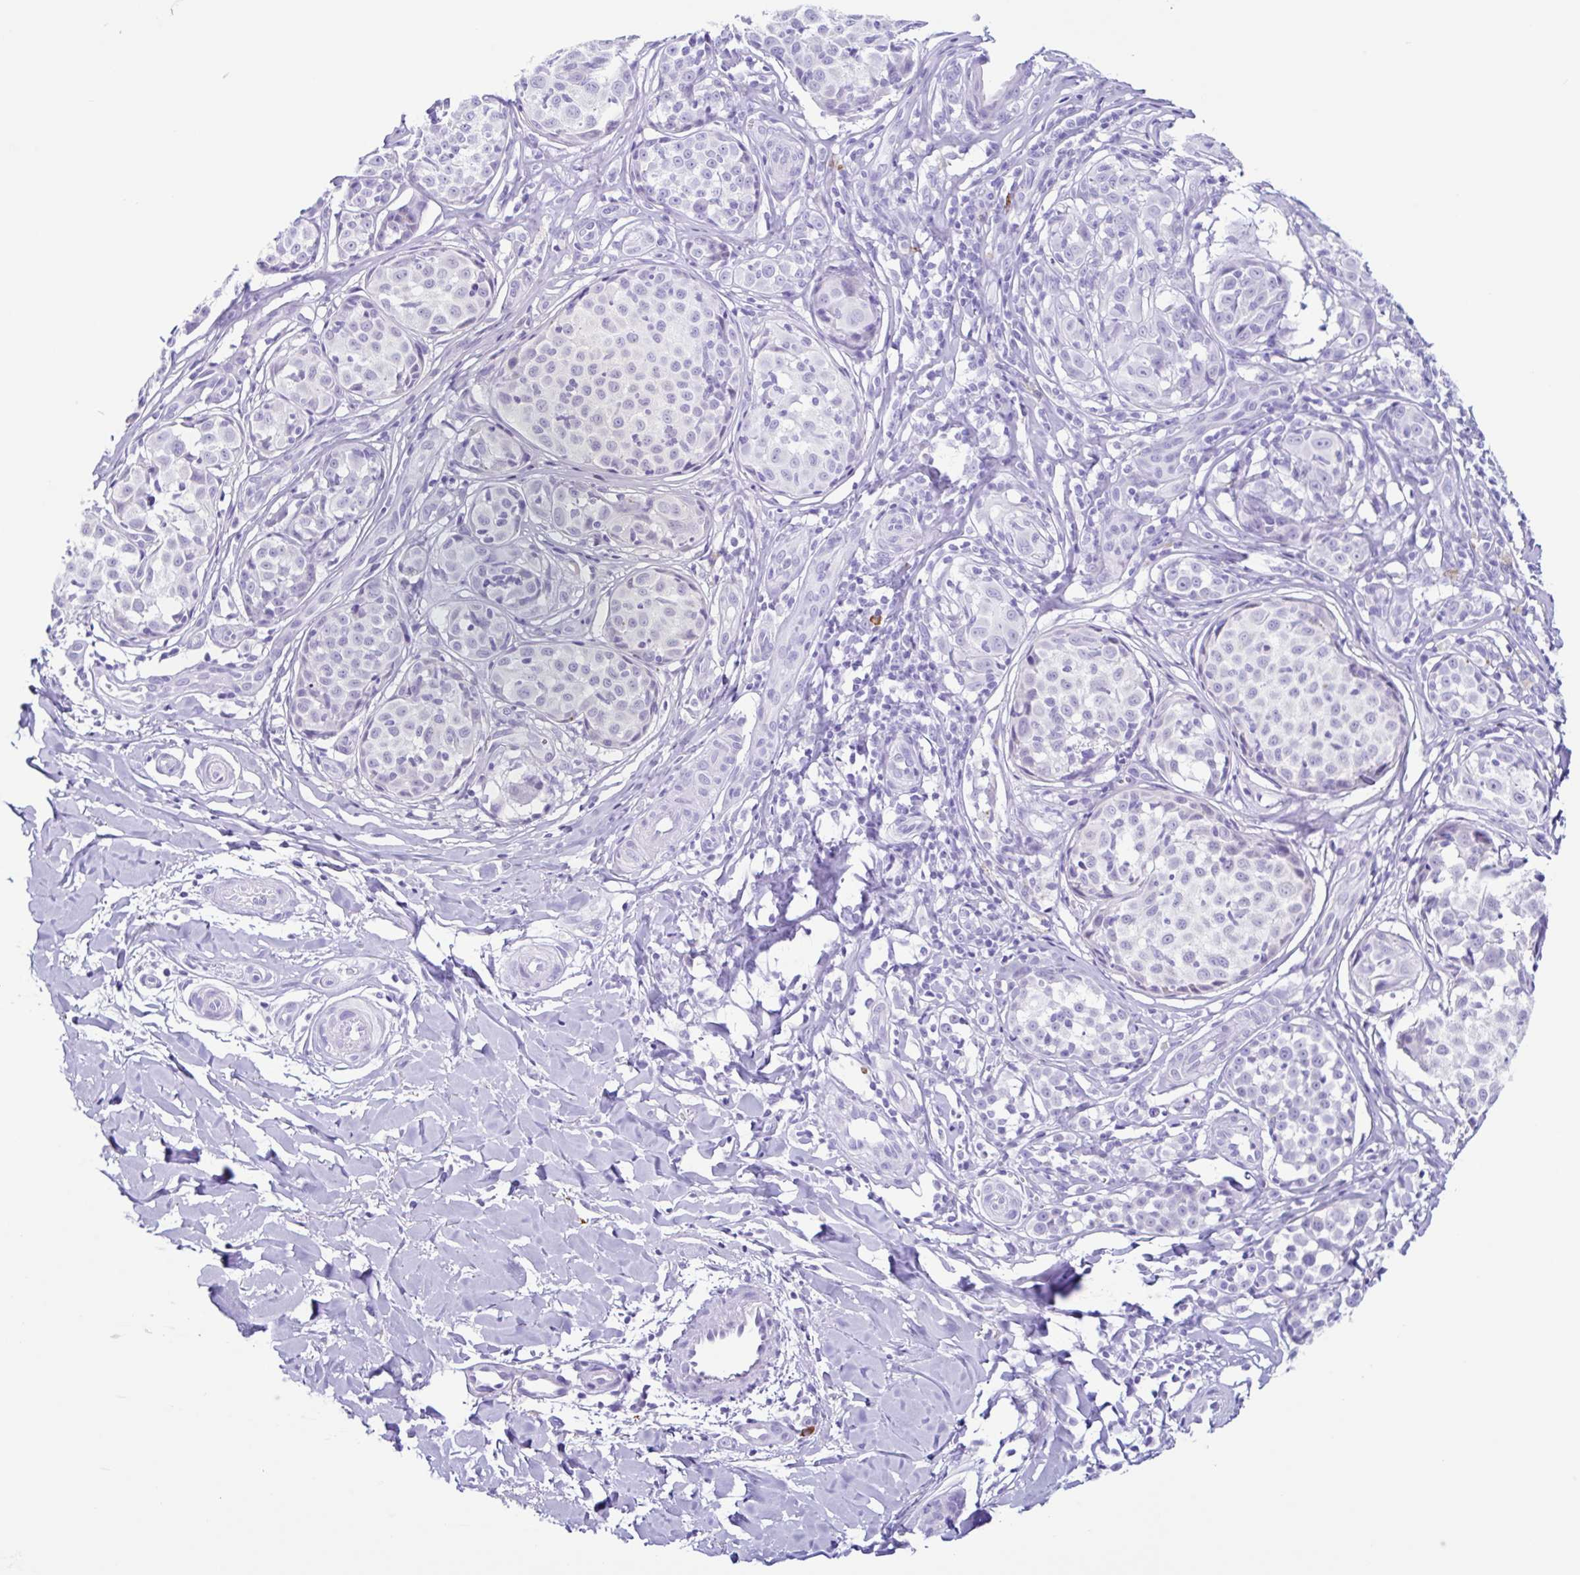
{"staining": {"intensity": "negative", "quantity": "none", "location": "none"}, "tissue": "melanoma", "cell_type": "Tumor cells", "image_type": "cancer", "snomed": [{"axis": "morphology", "description": "Malignant melanoma, NOS"}, {"axis": "topography", "description": "Skin"}], "caption": "Human malignant melanoma stained for a protein using IHC shows no positivity in tumor cells.", "gene": "PIGF", "patient": {"sex": "female", "age": 35}}